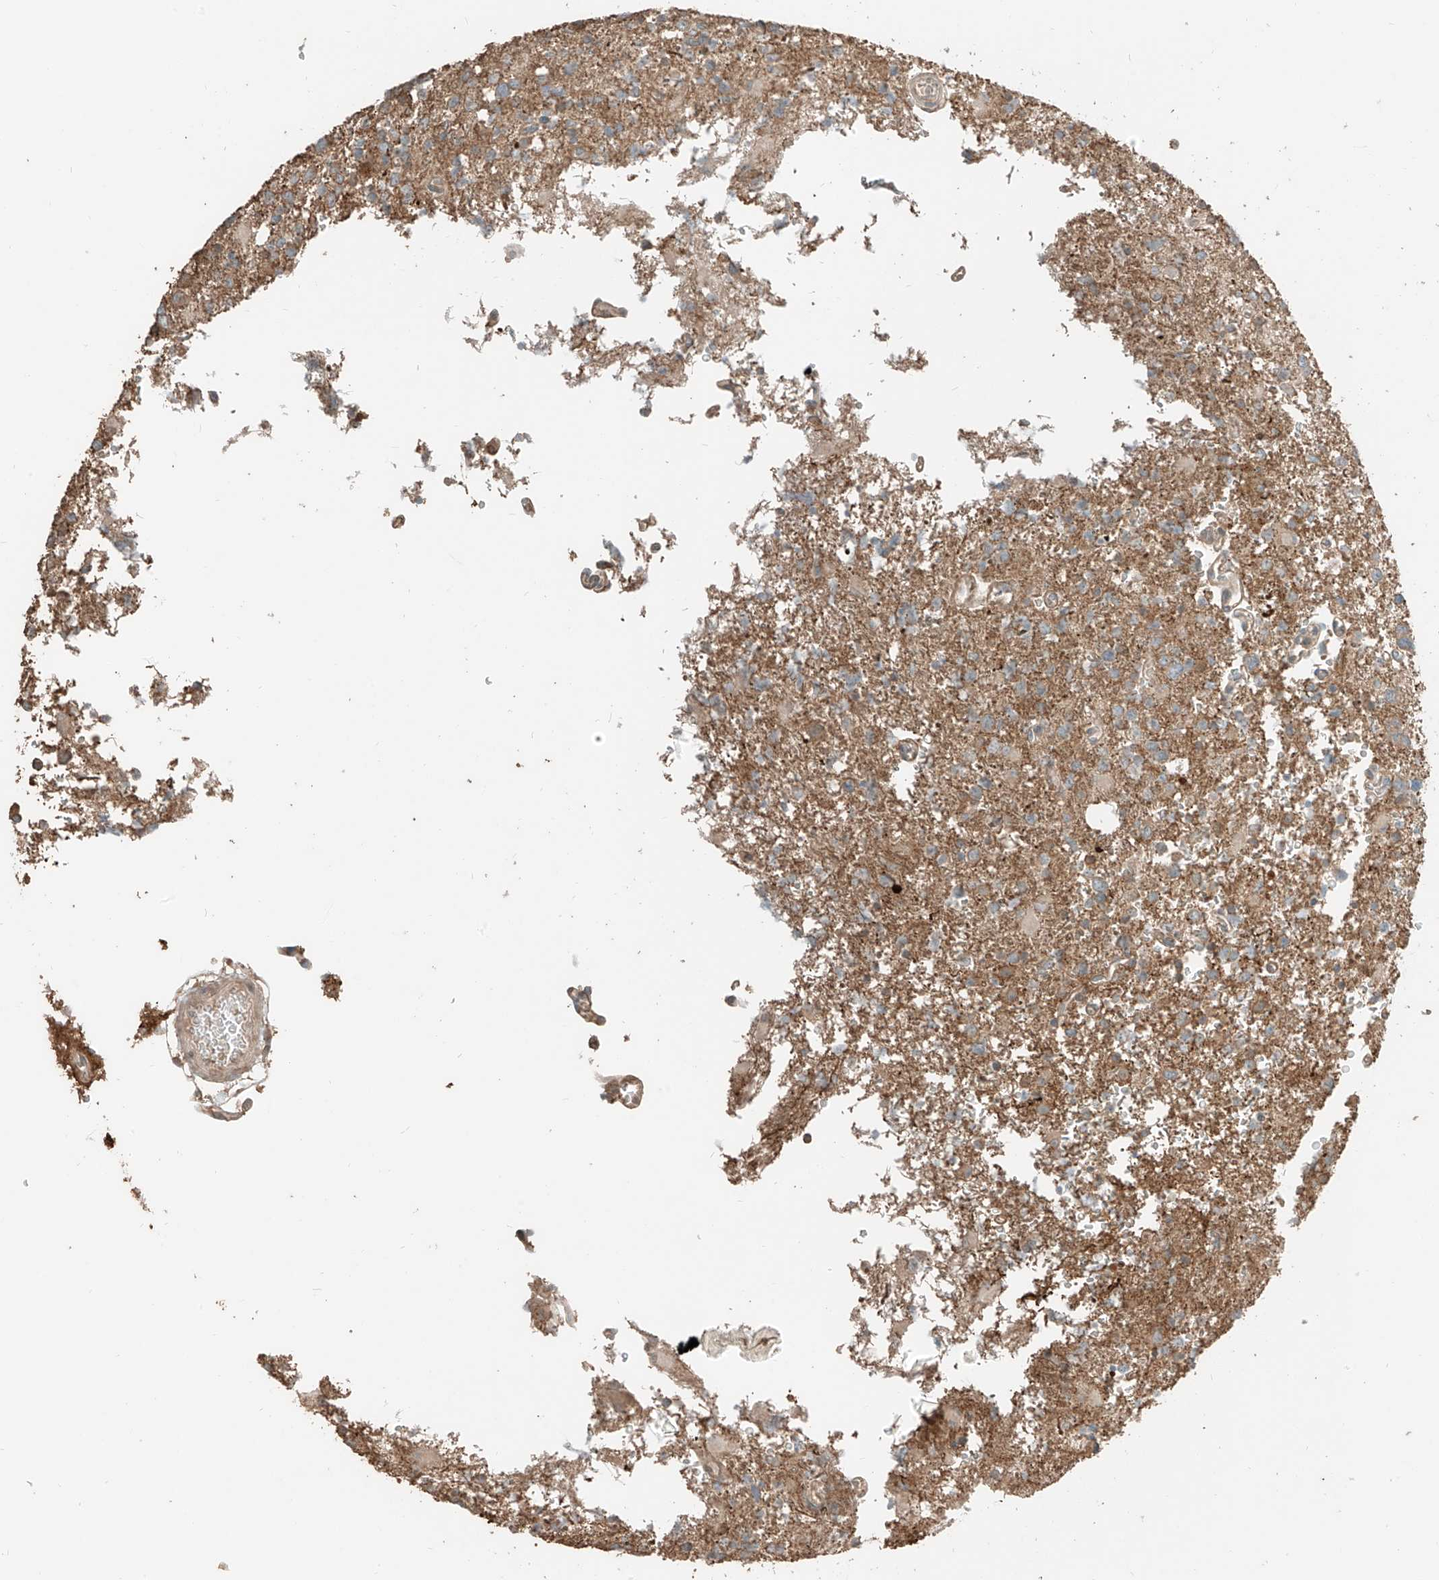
{"staining": {"intensity": "weak", "quantity": ">75%", "location": "cytoplasmic/membranous"}, "tissue": "glioma", "cell_type": "Tumor cells", "image_type": "cancer", "snomed": [{"axis": "morphology", "description": "Glioma, malignant, High grade"}, {"axis": "topography", "description": "Brain"}], "caption": "DAB (3,3'-diaminobenzidine) immunohistochemical staining of human malignant glioma (high-grade) demonstrates weak cytoplasmic/membranous protein staining in approximately >75% of tumor cells.", "gene": "RFTN2", "patient": {"sex": "female", "age": 62}}